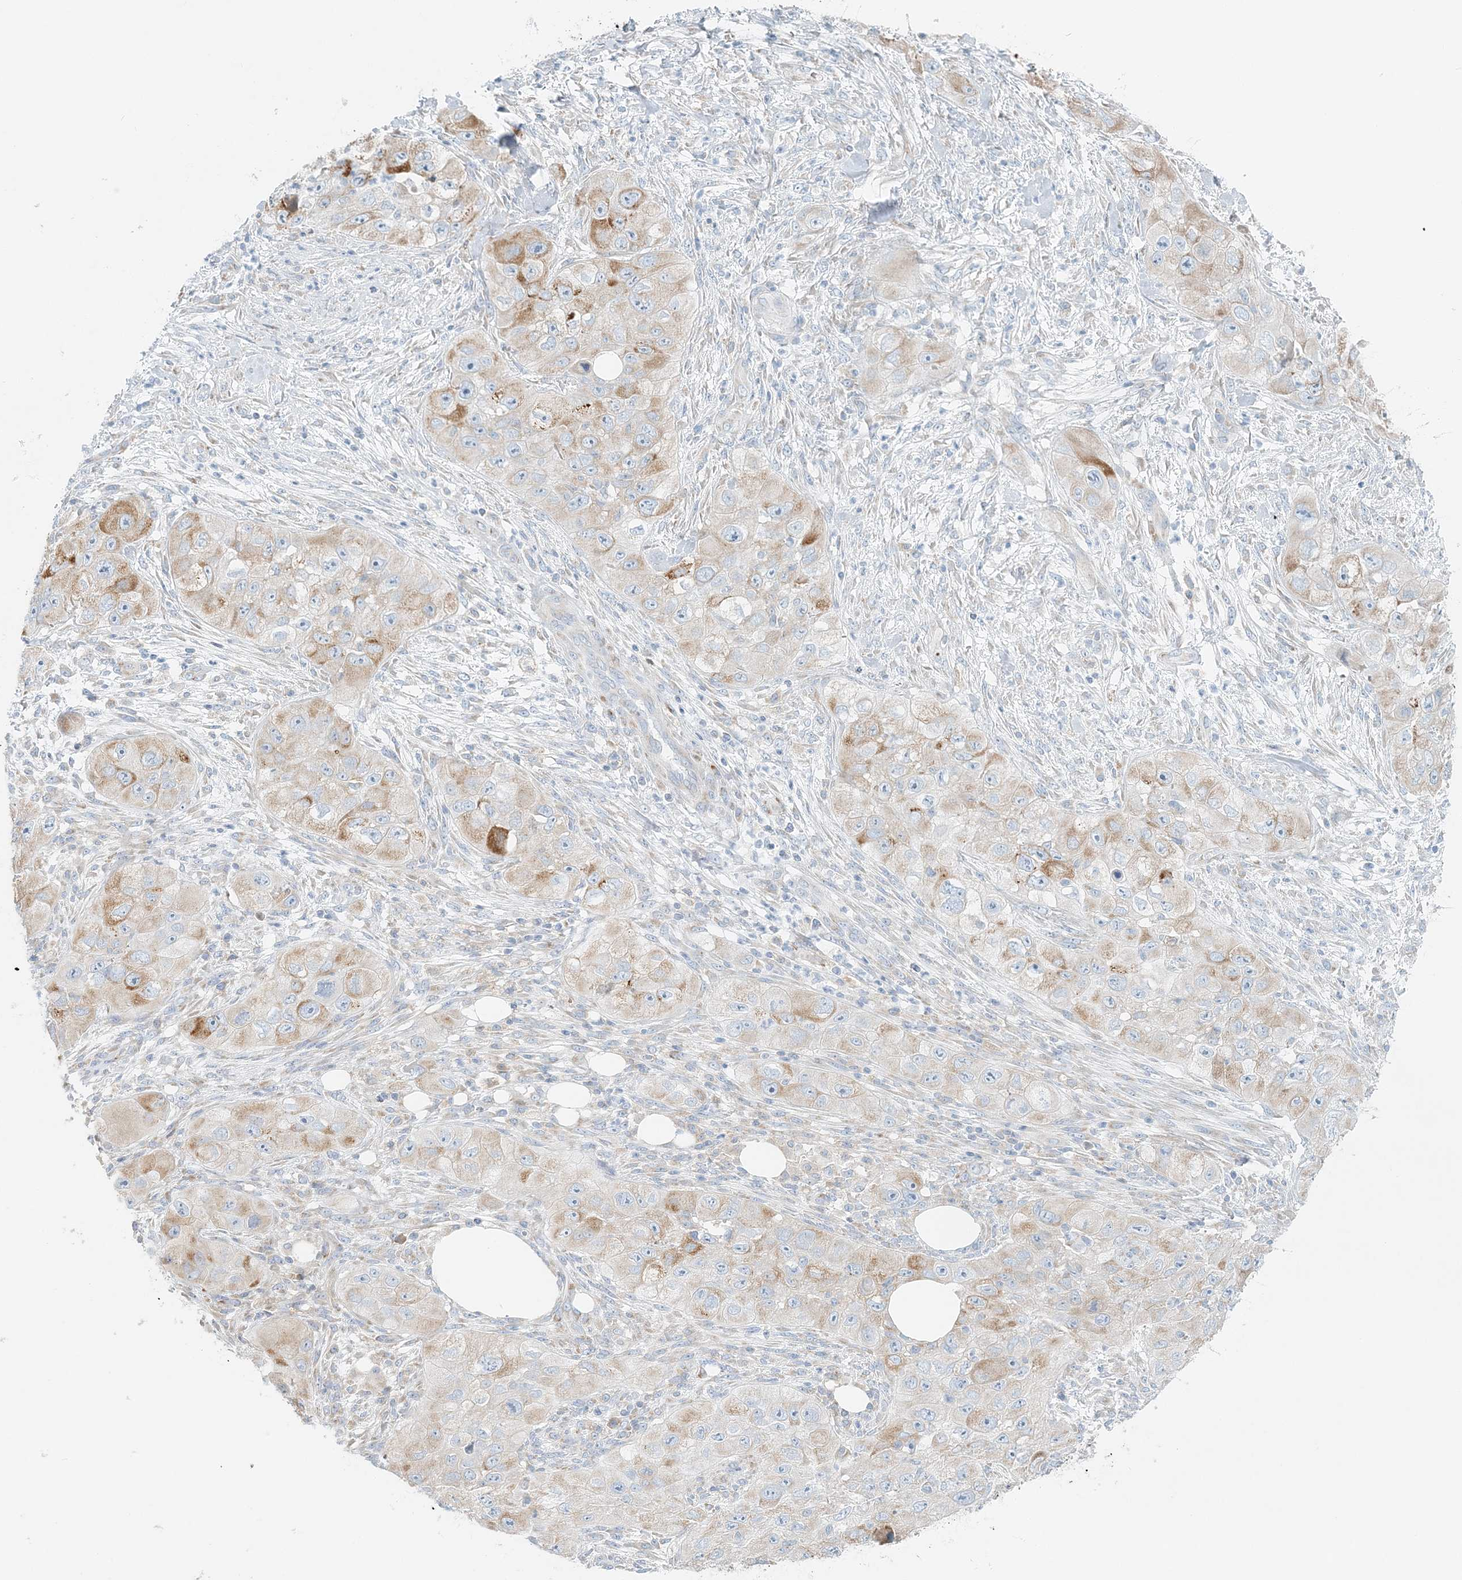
{"staining": {"intensity": "moderate", "quantity": "25%-75%", "location": "cytoplasmic/membranous"}, "tissue": "skin cancer", "cell_type": "Tumor cells", "image_type": "cancer", "snomed": [{"axis": "morphology", "description": "Squamous cell carcinoma, NOS"}, {"axis": "topography", "description": "Skin"}, {"axis": "topography", "description": "Subcutis"}], "caption": "Approximately 25%-75% of tumor cells in skin cancer demonstrate moderate cytoplasmic/membranous protein positivity as visualized by brown immunohistochemical staining.", "gene": "STK11IP", "patient": {"sex": "male", "age": 73}}